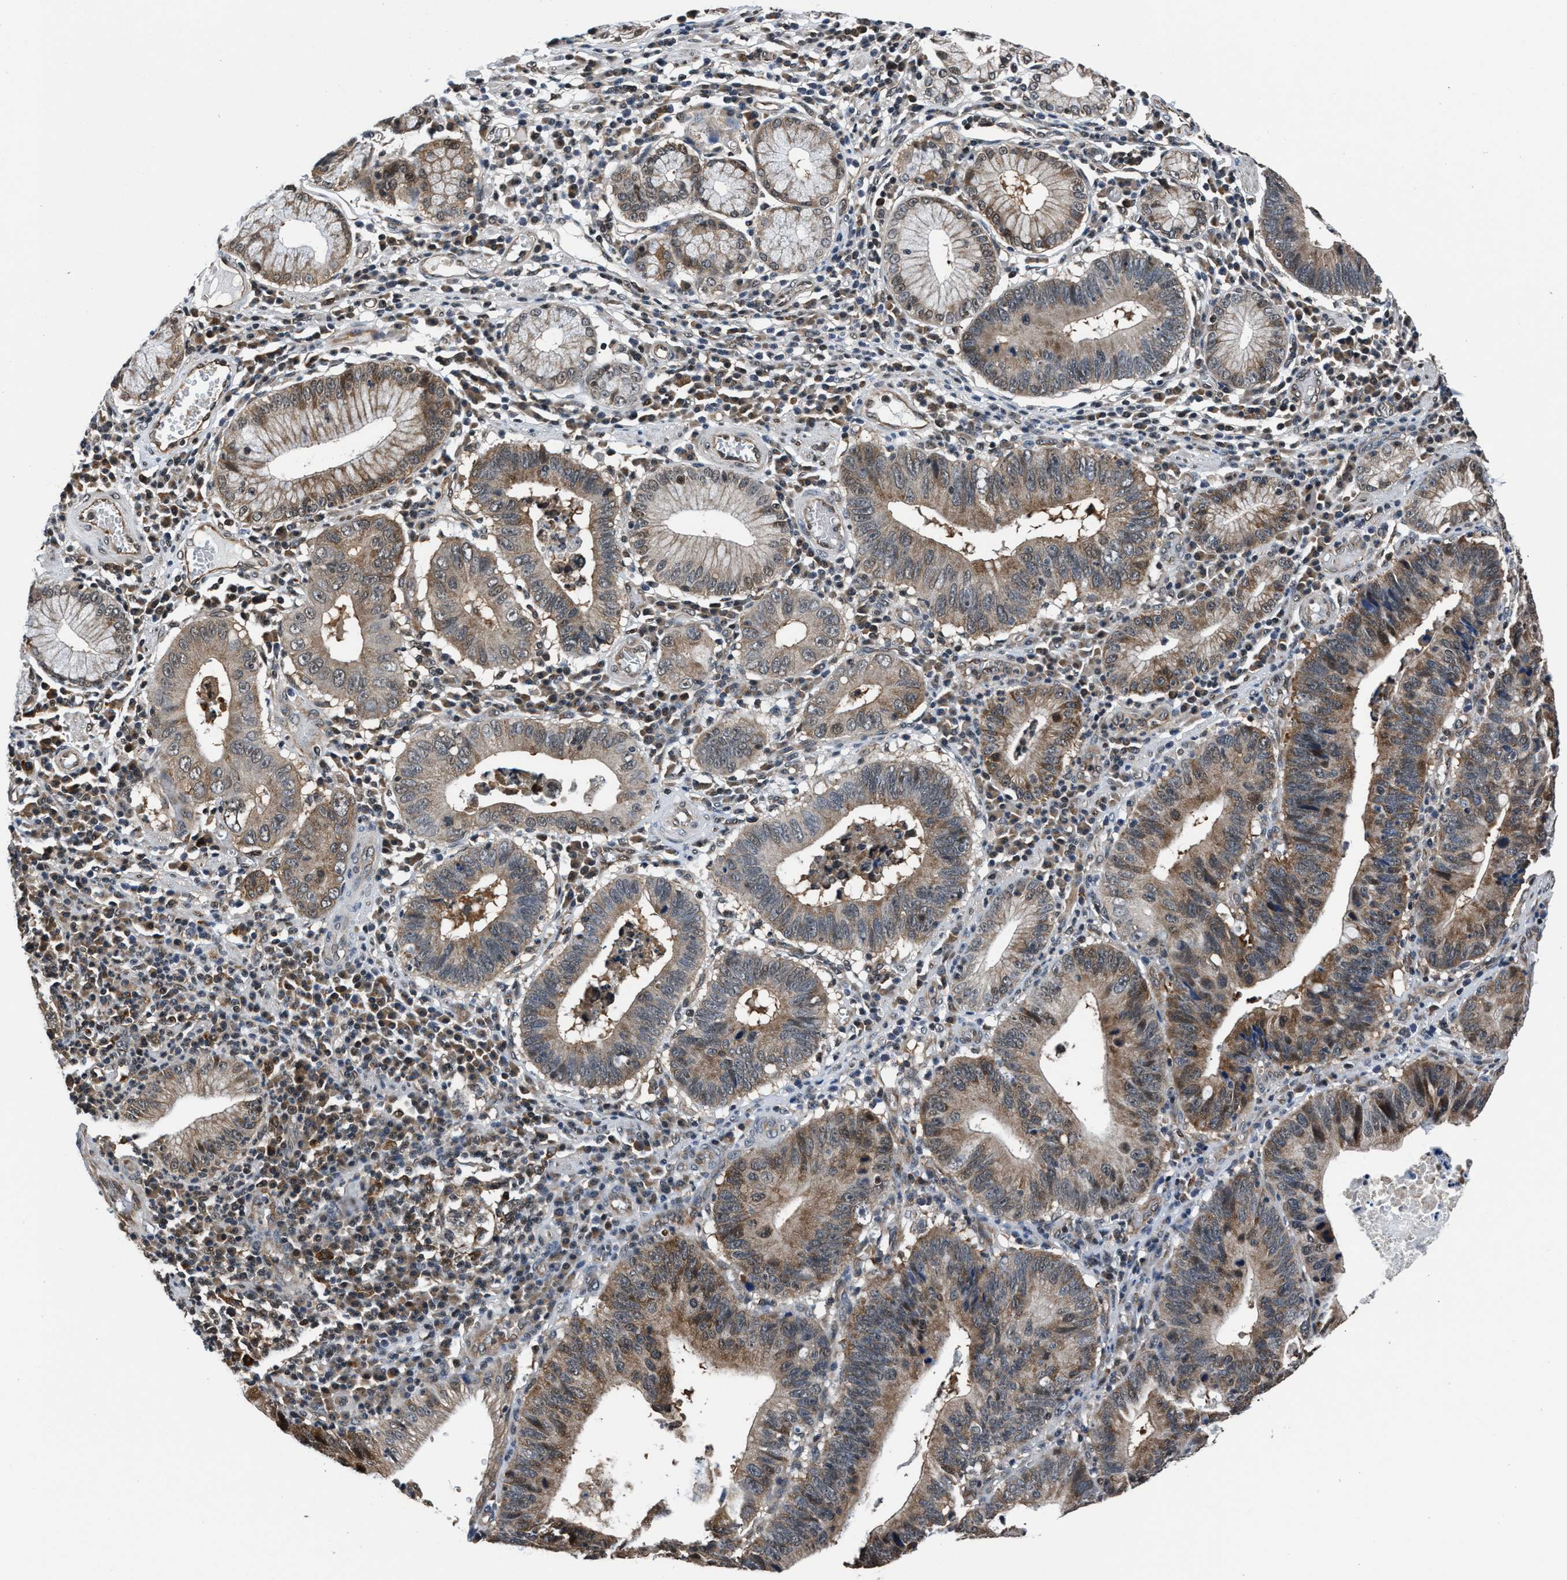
{"staining": {"intensity": "weak", "quantity": ">75%", "location": "cytoplasmic/membranous"}, "tissue": "stomach cancer", "cell_type": "Tumor cells", "image_type": "cancer", "snomed": [{"axis": "morphology", "description": "Adenocarcinoma, NOS"}, {"axis": "topography", "description": "Stomach"}], "caption": "DAB immunohistochemical staining of human stomach cancer shows weak cytoplasmic/membranous protein positivity in approximately >75% of tumor cells.", "gene": "RBM33", "patient": {"sex": "male", "age": 59}}